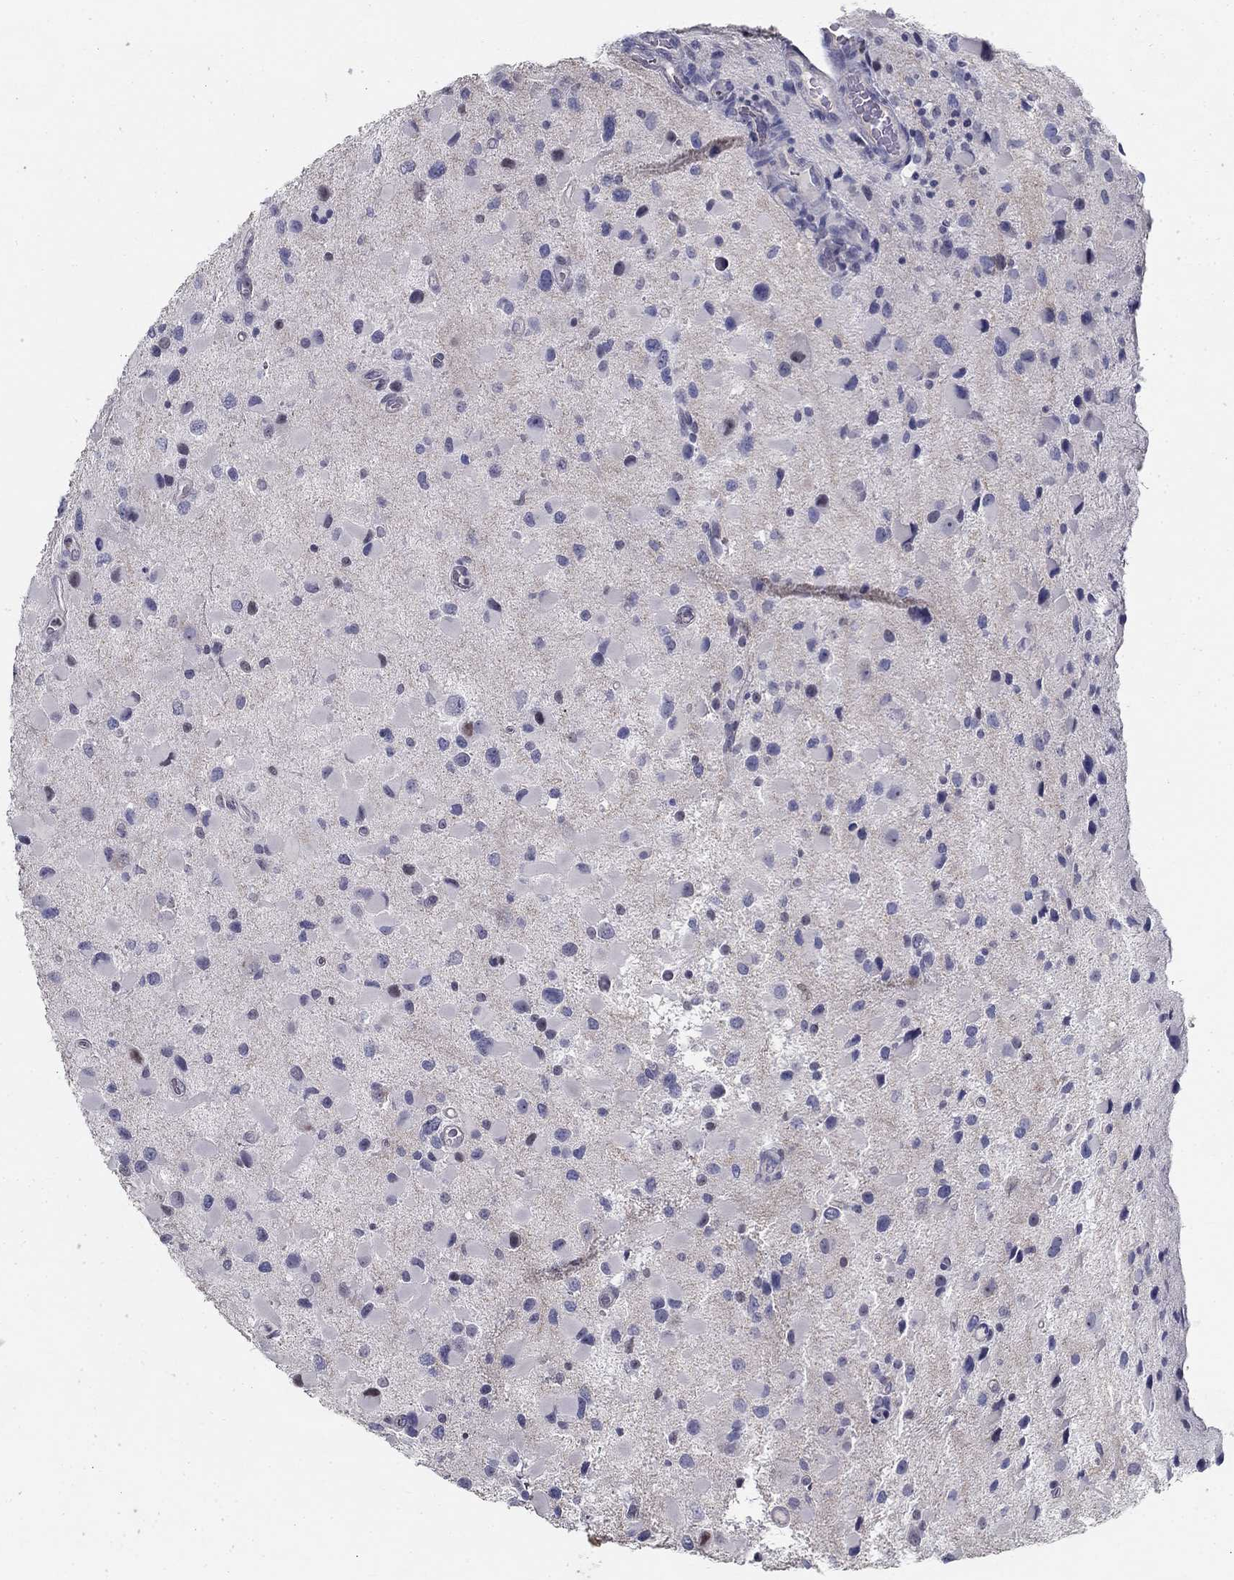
{"staining": {"intensity": "negative", "quantity": "none", "location": "none"}, "tissue": "glioma", "cell_type": "Tumor cells", "image_type": "cancer", "snomed": [{"axis": "morphology", "description": "Glioma, malignant, Low grade"}, {"axis": "topography", "description": "Brain"}], "caption": "Glioma stained for a protein using immunohistochemistry (IHC) shows no expression tumor cells.", "gene": "GUCA1A", "patient": {"sex": "female", "age": 32}}